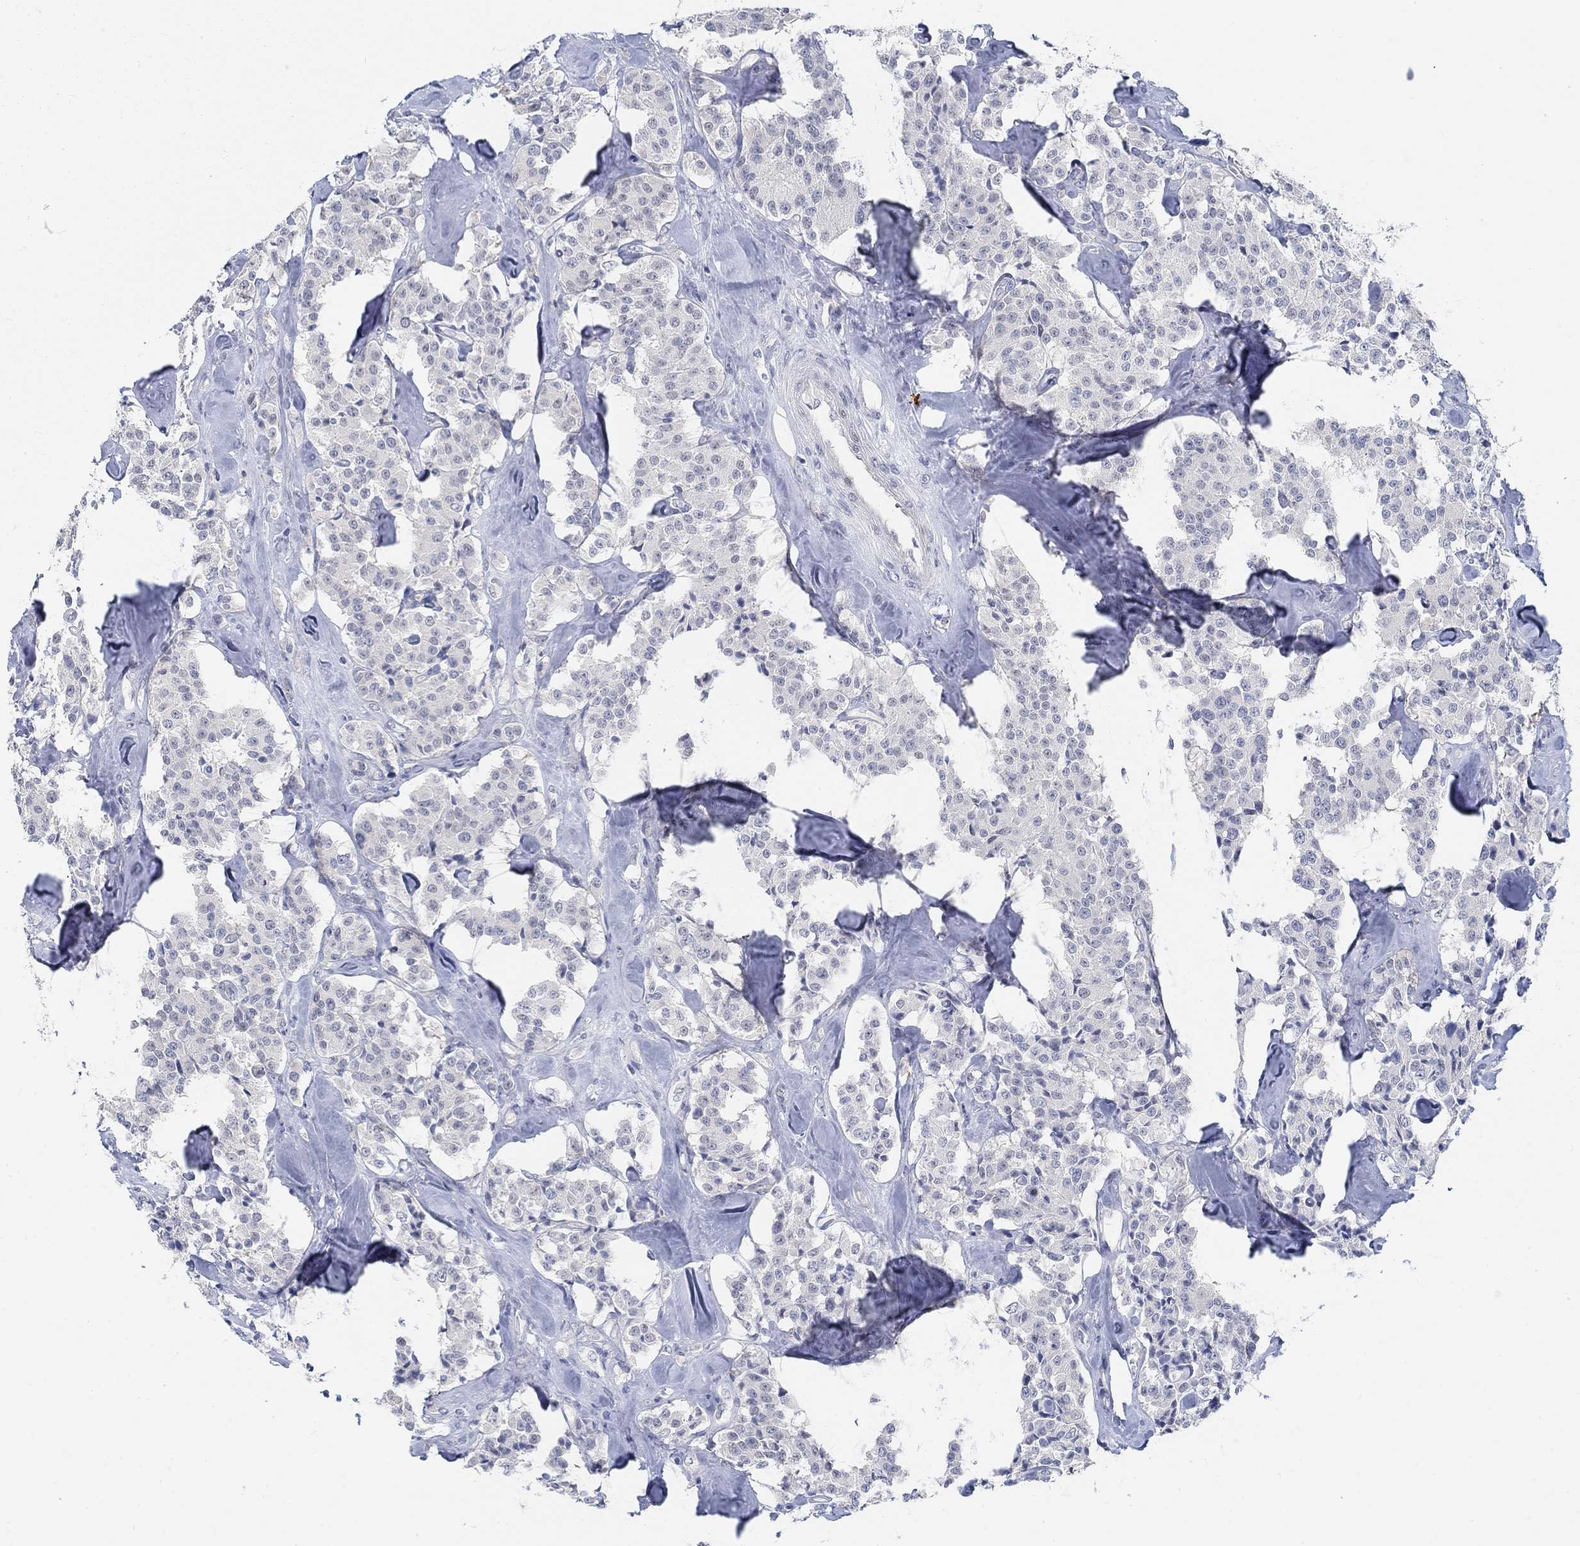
{"staining": {"intensity": "negative", "quantity": "none", "location": "none"}, "tissue": "carcinoid", "cell_type": "Tumor cells", "image_type": "cancer", "snomed": [{"axis": "morphology", "description": "Carcinoid, malignant, NOS"}, {"axis": "topography", "description": "Pancreas"}], "caption": "DAB (3,3'-diaminobenzidine) immunohistochemical staining of human carcinoid shows no significant positivity in tumor cells.", "gene": "SNTG2", "patient": {"sex": "male", "age": 41}}